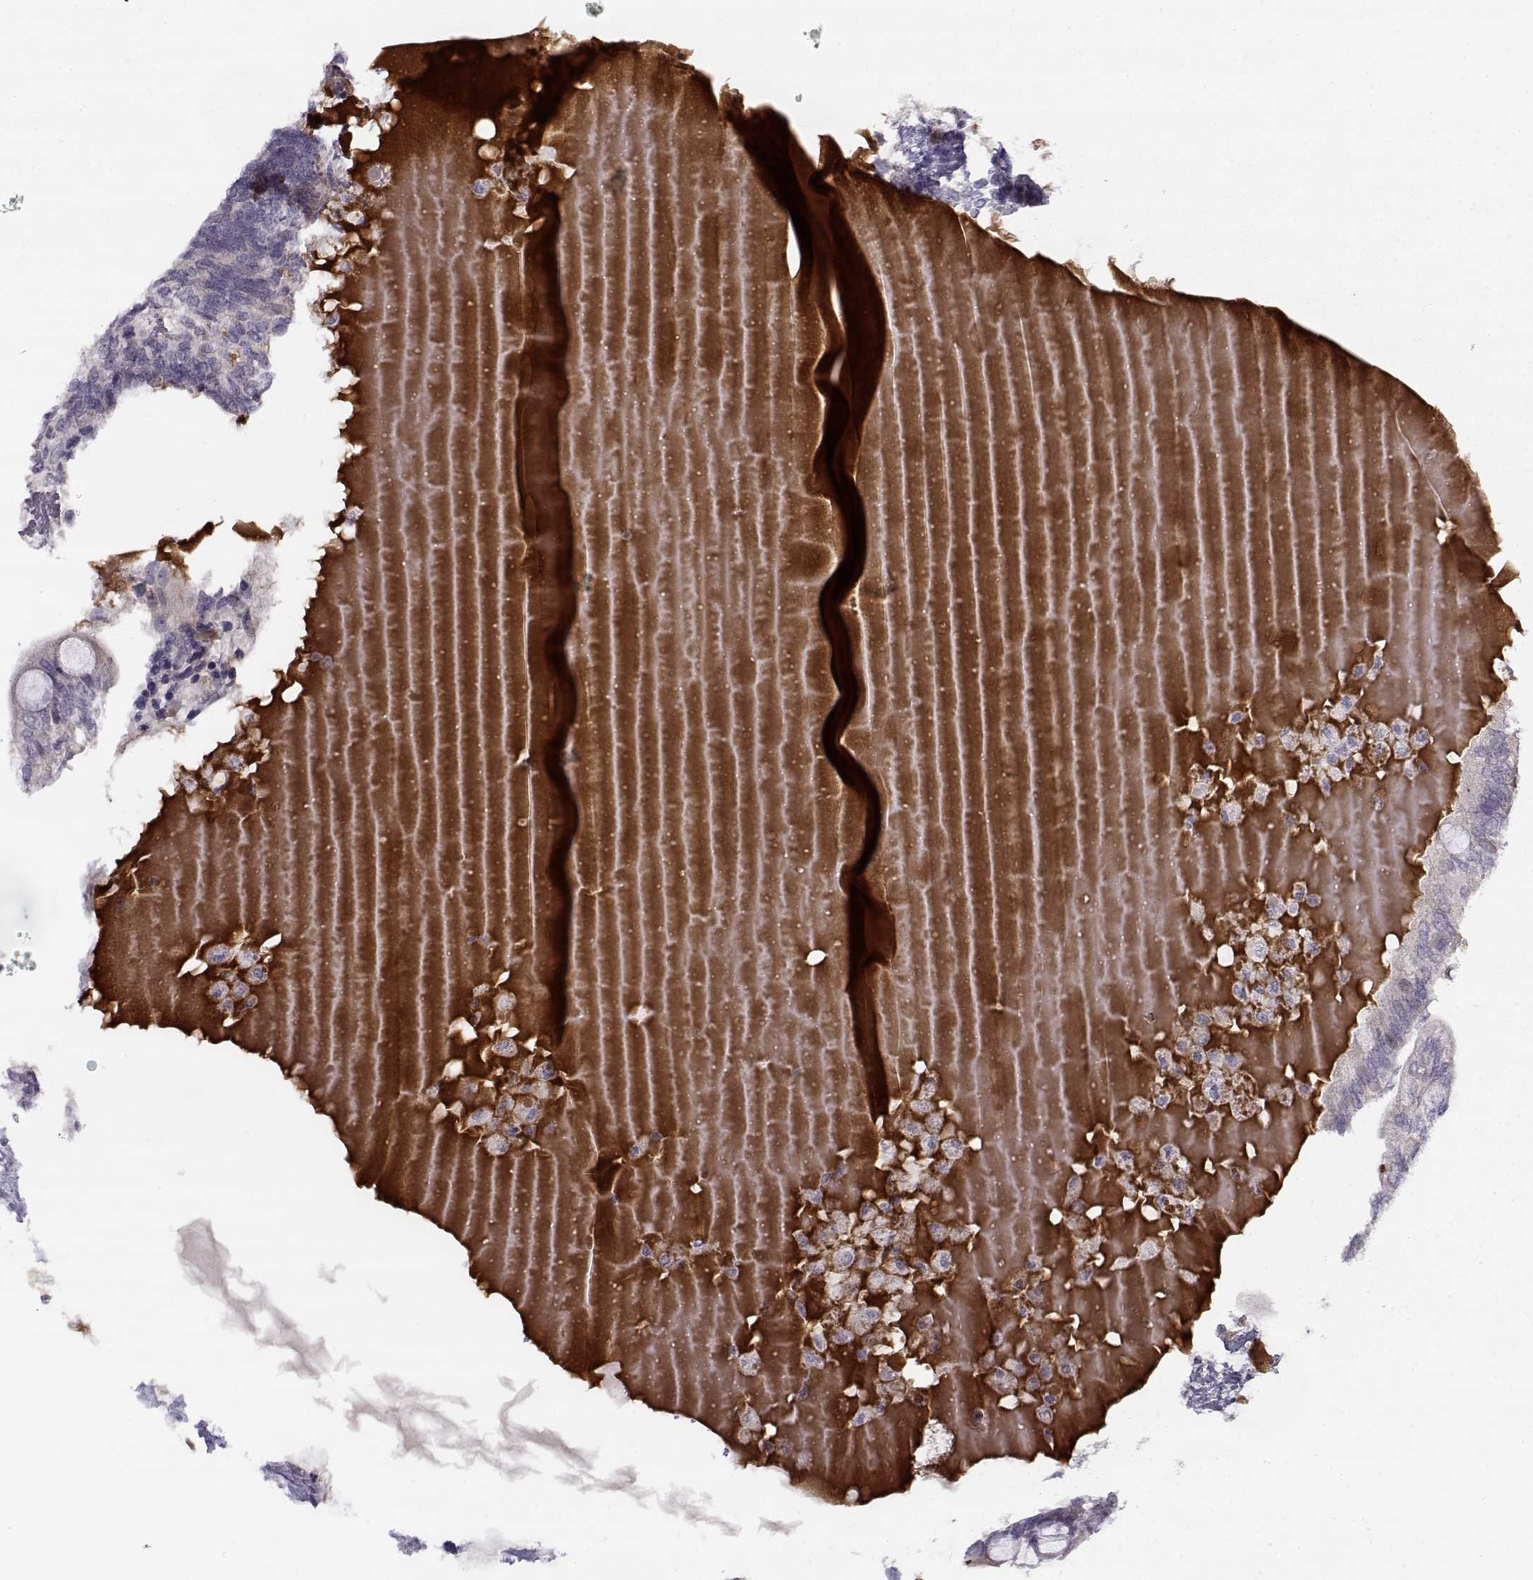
{"staining": {"intensity": "negative", "quantity": "none", "location": "none"}, "tissue": "testis cancer", "cell_type": "Tumor cells", "image_type": "cancer", "snomed": [{"axis": "morphology", "description": "Seminoma, NOS"}, {"axis": "morphology", "description": "Carcinoma, Embryonal, NOS"}, {"axis": "topography", "description": "Testis"}], "caption": "A histopathology image of testis cancer stained for a protein exhibits no brown staining in tumor cells. (IHC, brightfield microscopy, high magnification).", "gene": "DDX25", "patient": {"sex": "male", "age": 41}}